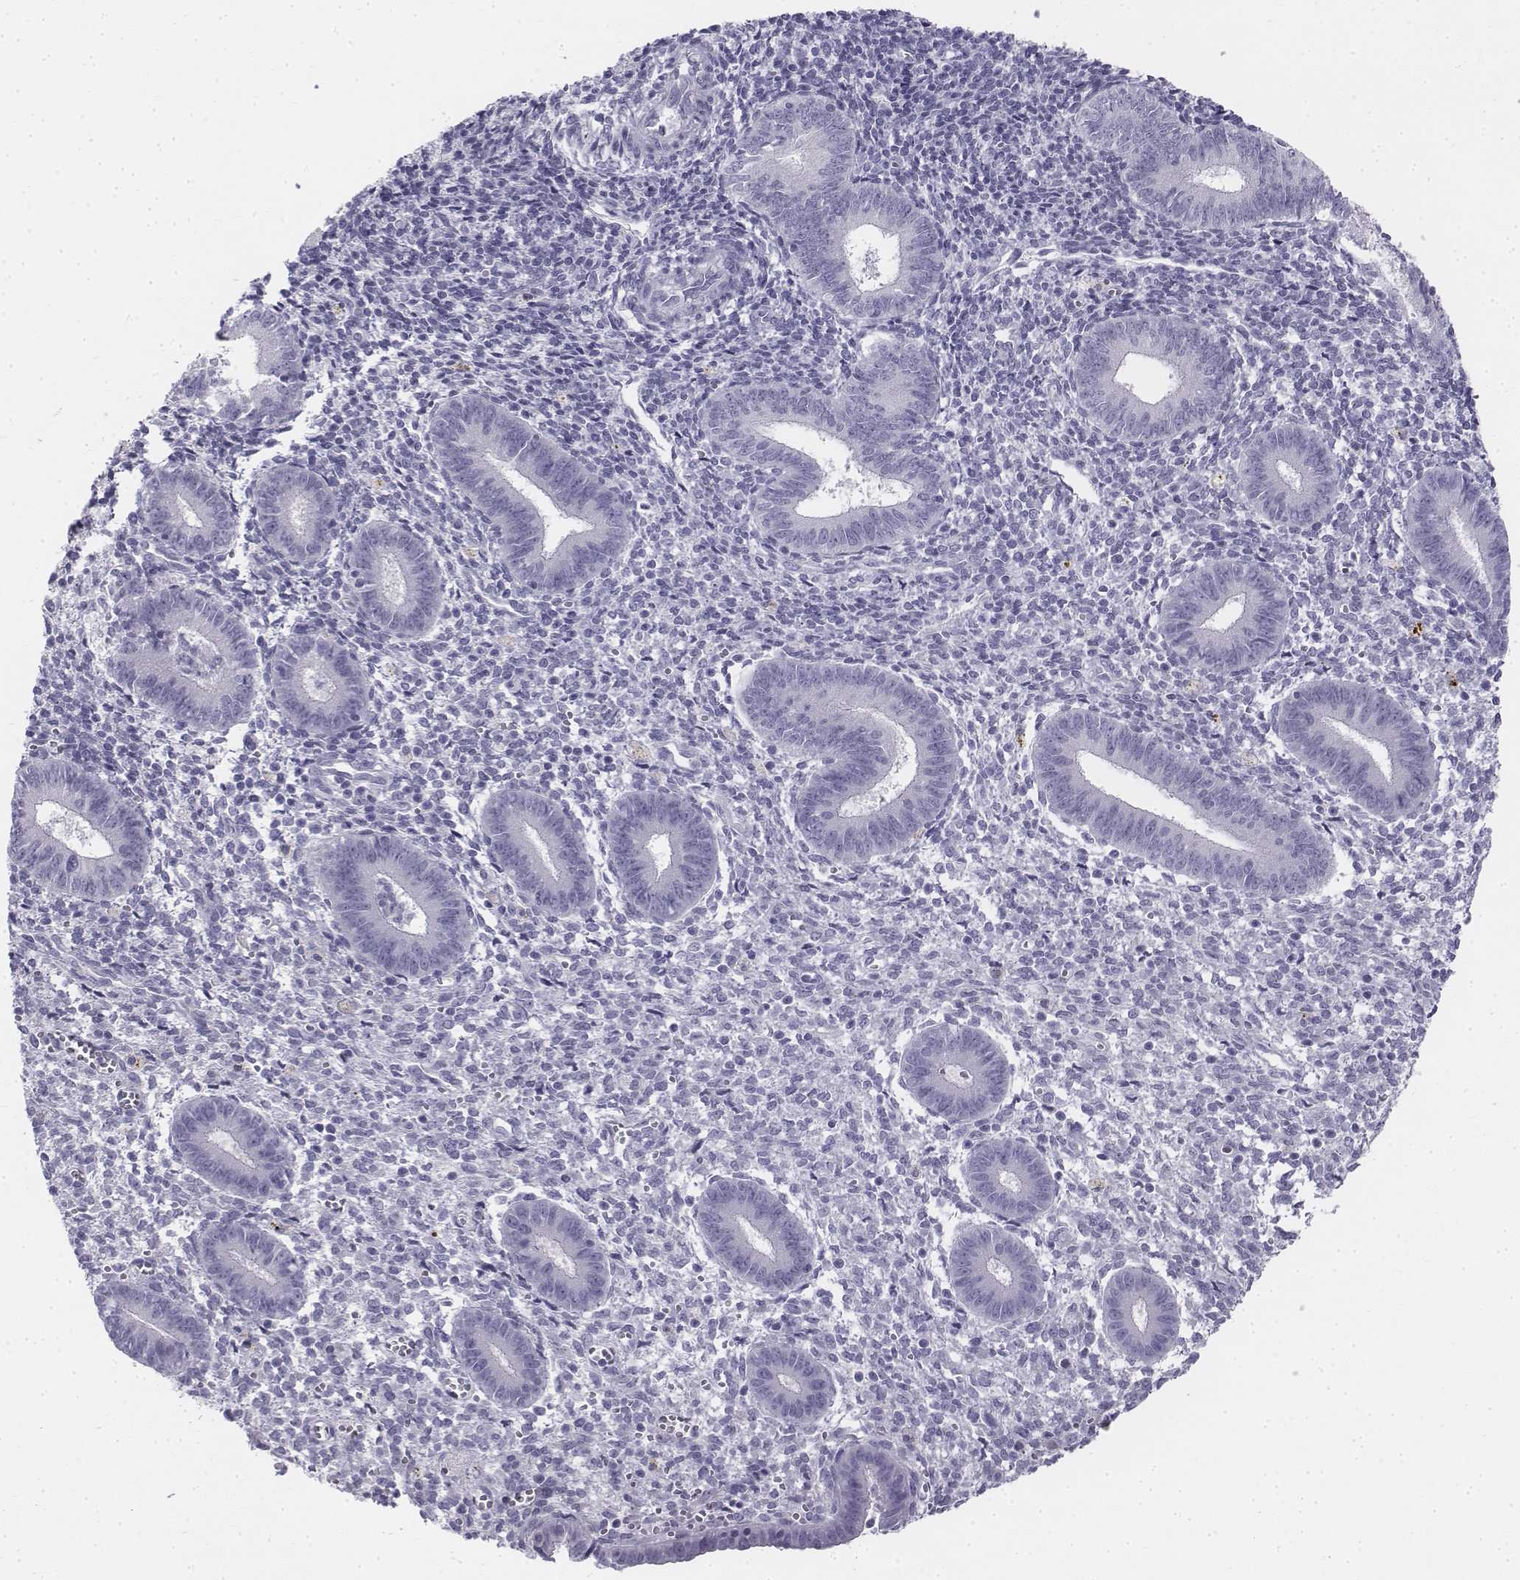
{"staining": {"intensity": "negative", "quantity": "none", "location": "none"}, "tissue": "endometrium", "cell_type": "Cells in endometrial stroma", "image_type": "normal", "snomed": [{"axis": "morphology", "description": "Normal tissue, NOS"}, {"axis": "topography", "description": "Endometrium"}], "caption": "The image shows no significant positivity in cells in endometrial stroma of endometrium.", "gene": "TH", "patient": {"sex": "female", "age": 25}}